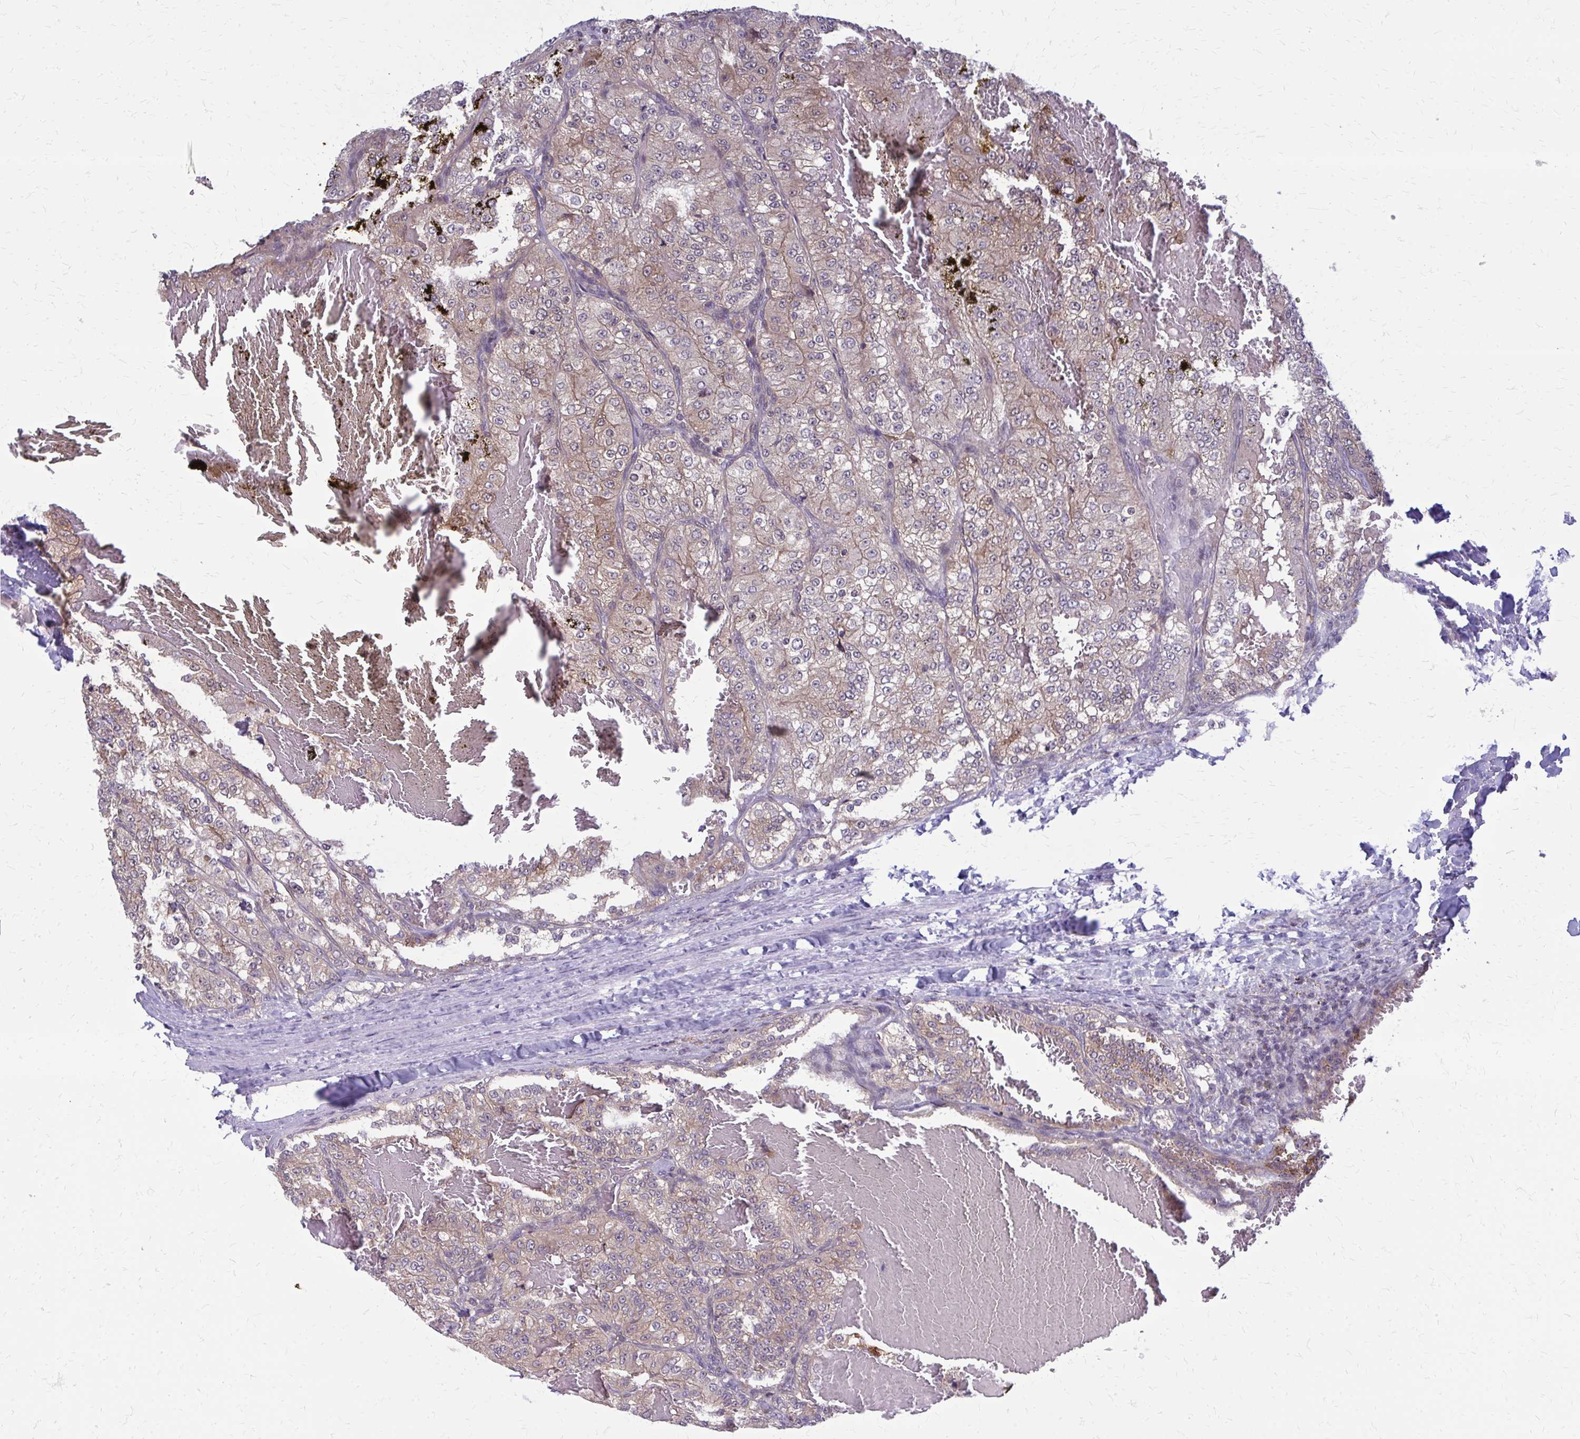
{"staining": {"intensity": "moderate", "quantity": "25%-75%", "location": "cytoplasmic/membranous"}, "tissue": "renal cancer", "cell_type": "Tumor cells", "image_type": "cancer", "snomed": [{"axis": "morphology", "description": "Adenocarcinoma, NOS"}, {"axis": "topography", "description": "Kidney"}], "caption": "IHC histopathology image of adenocarcinoma (renal) stained for a protein (brown), which displays medium levels of moderate cytoplasmic/membranous staining in approximately 25%-75% of tumor cells.", "gene": "DBI", "patient": {"sex": "female", "age": 63}}